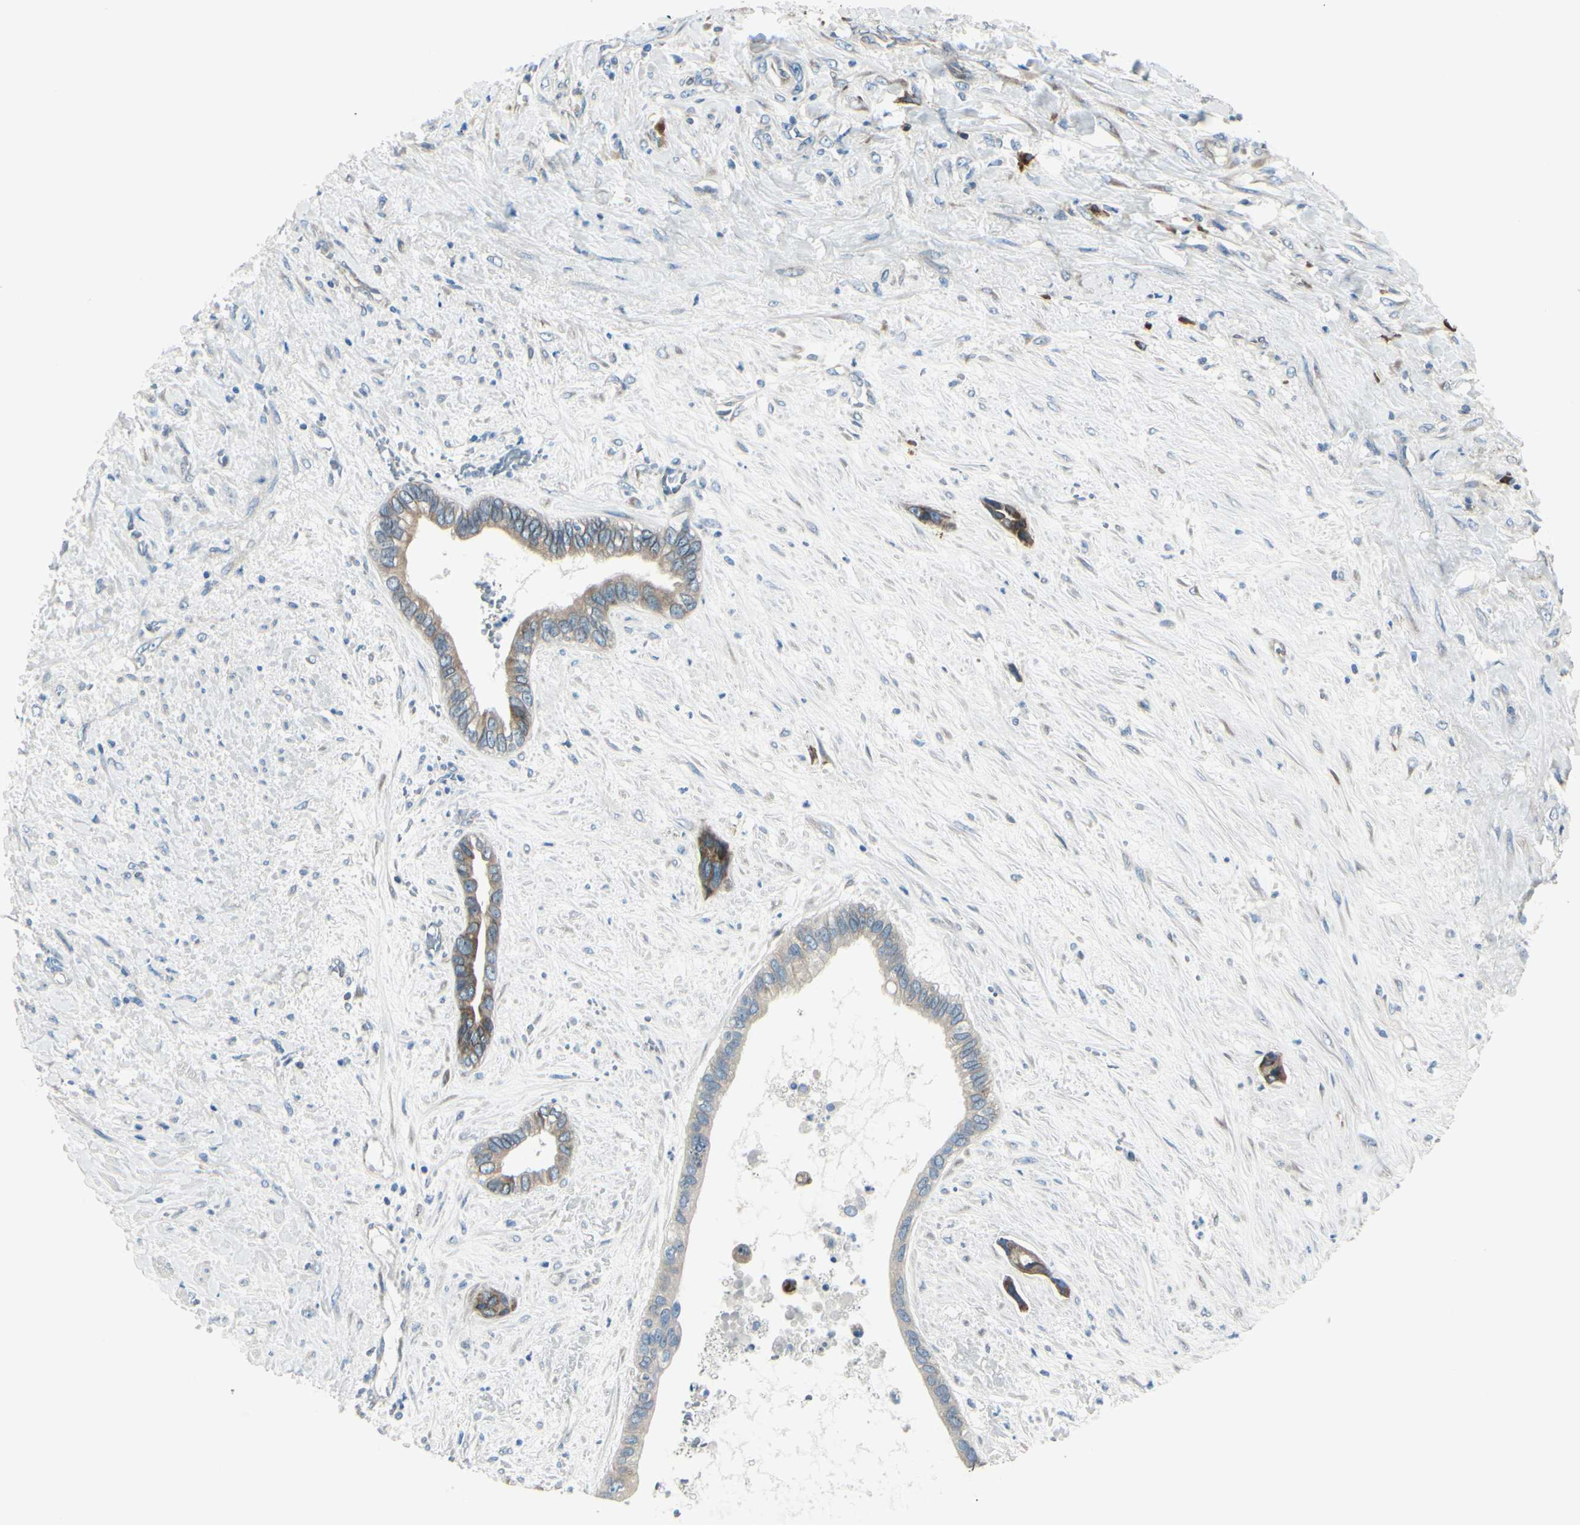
{"staining": {"intensity": "moderate", "quantity": ">75%", "location": "cytoplasmic/membranous"}, "tissue": "liver cancer", "cell_type": "Tumor cells", "image_type": "cancer", "snomed": [{"axis": "morphology", "description": "Cholangiocarcinoma"}, {"axis": "topography", "description": "Liver"}], "caption": "A photomicrograph of liver cholangiocarcinoma stained for a protein shows moderate cytoplasmic/membranous brown staining in tumor cells.", "gene": "SELENOS", "patient": {"sex": "female", "age": 65}}